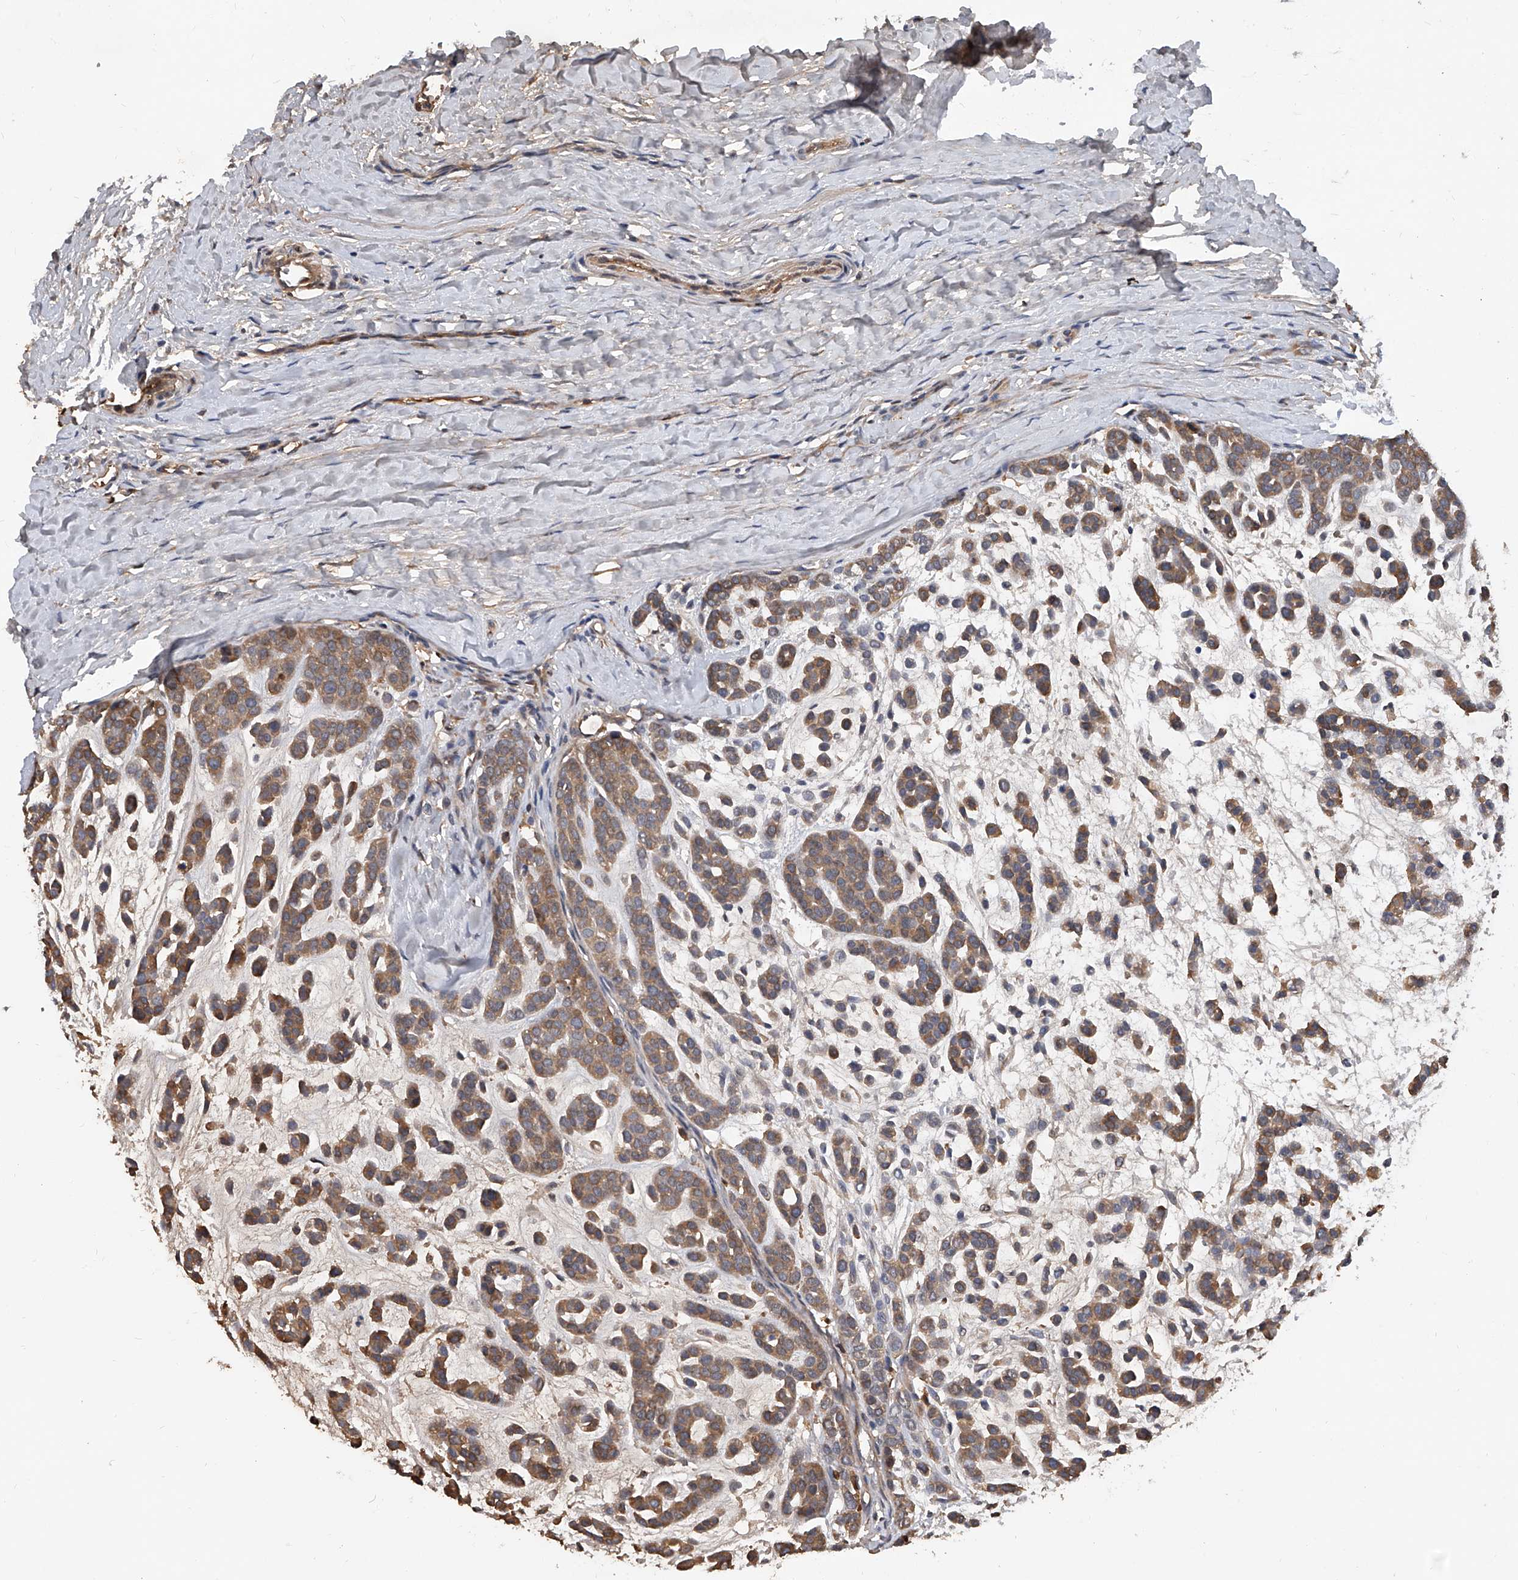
{"staining": {"intensity": "moderate", "quantity": ">75%", "location": "cytoplasmic/membranous"}, "tissue": "head and neck cancer", "cell_type": "Tumor cells", "image_type": "cancer", "snomed": [{"axis": "morphology", "description": "Adenocarcinoma, NOS"}, {"axis": "morphology", "description": "Adenoma, NOS"}, {"axis": "topography", "description": "Head-Neck"}], "caption": "Head and neck cancer (adenoma) tissue demonstrates moderate cytoplasmic/membranous expression in approximately >75% of tumor cells, visualized by immunohistochemistry.", "gene": "ZNF25", "patient": {"sex": "female", "age": 55}}